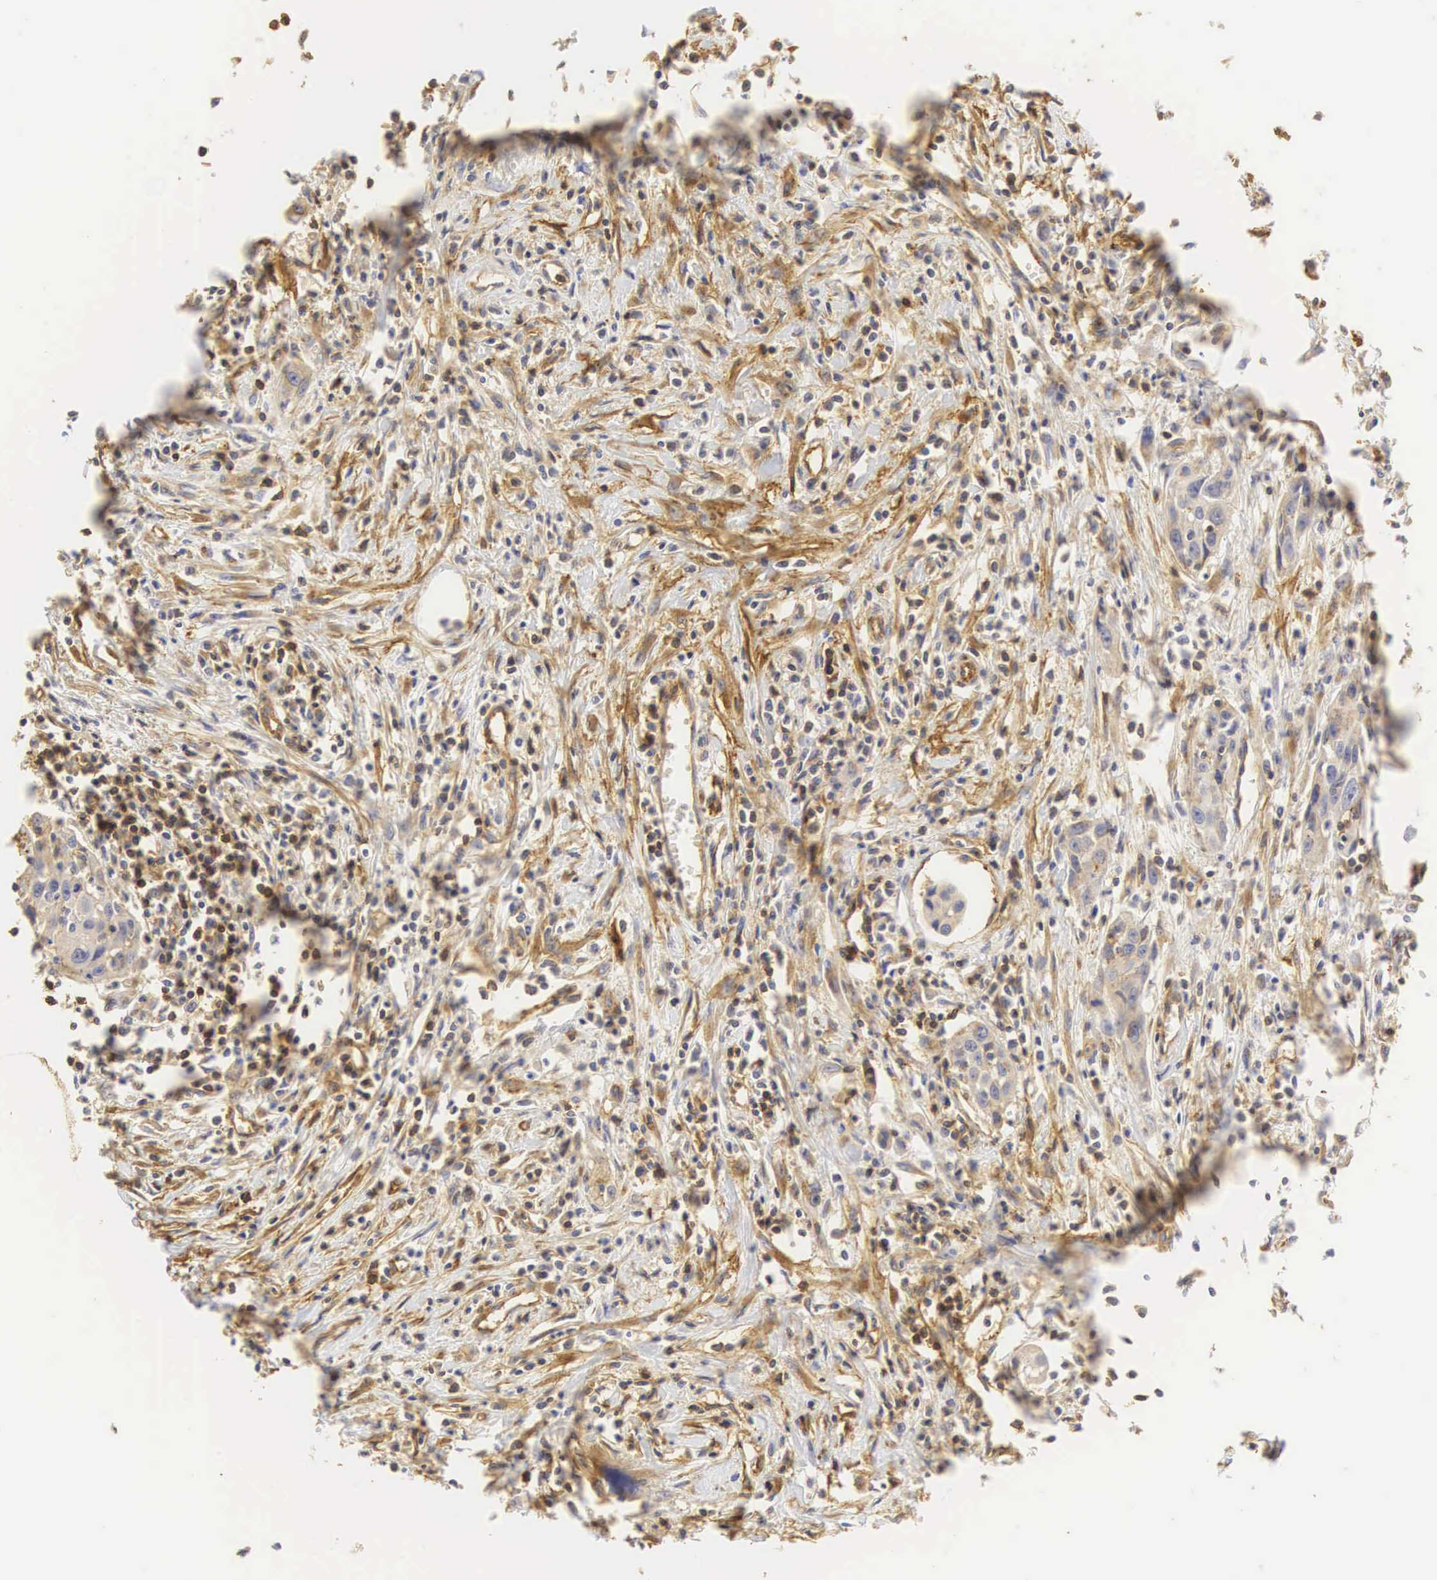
{"staining": {"intensity": "weak", "quantity": "<25%", "location": "cytoplasmic/membranous"}, "tissue": "urothelial cancer", "cell_type": "Tumor cells", "image_type": "cancer", "snomed": [{"axis": "morphology", "description": "Urothelial carcinoma, High grade"}, {"axis": "topography", "description": "Urinary bladder"}], "caption": "IHC image of neoplastic tissue: urothelial cancer stained with DAB (3,3'-diaminobenzidine) demonstrates no significant protein staining in tumor cells.", "gene": "CD99", "patient": {"sex": "male", "age": 66}}